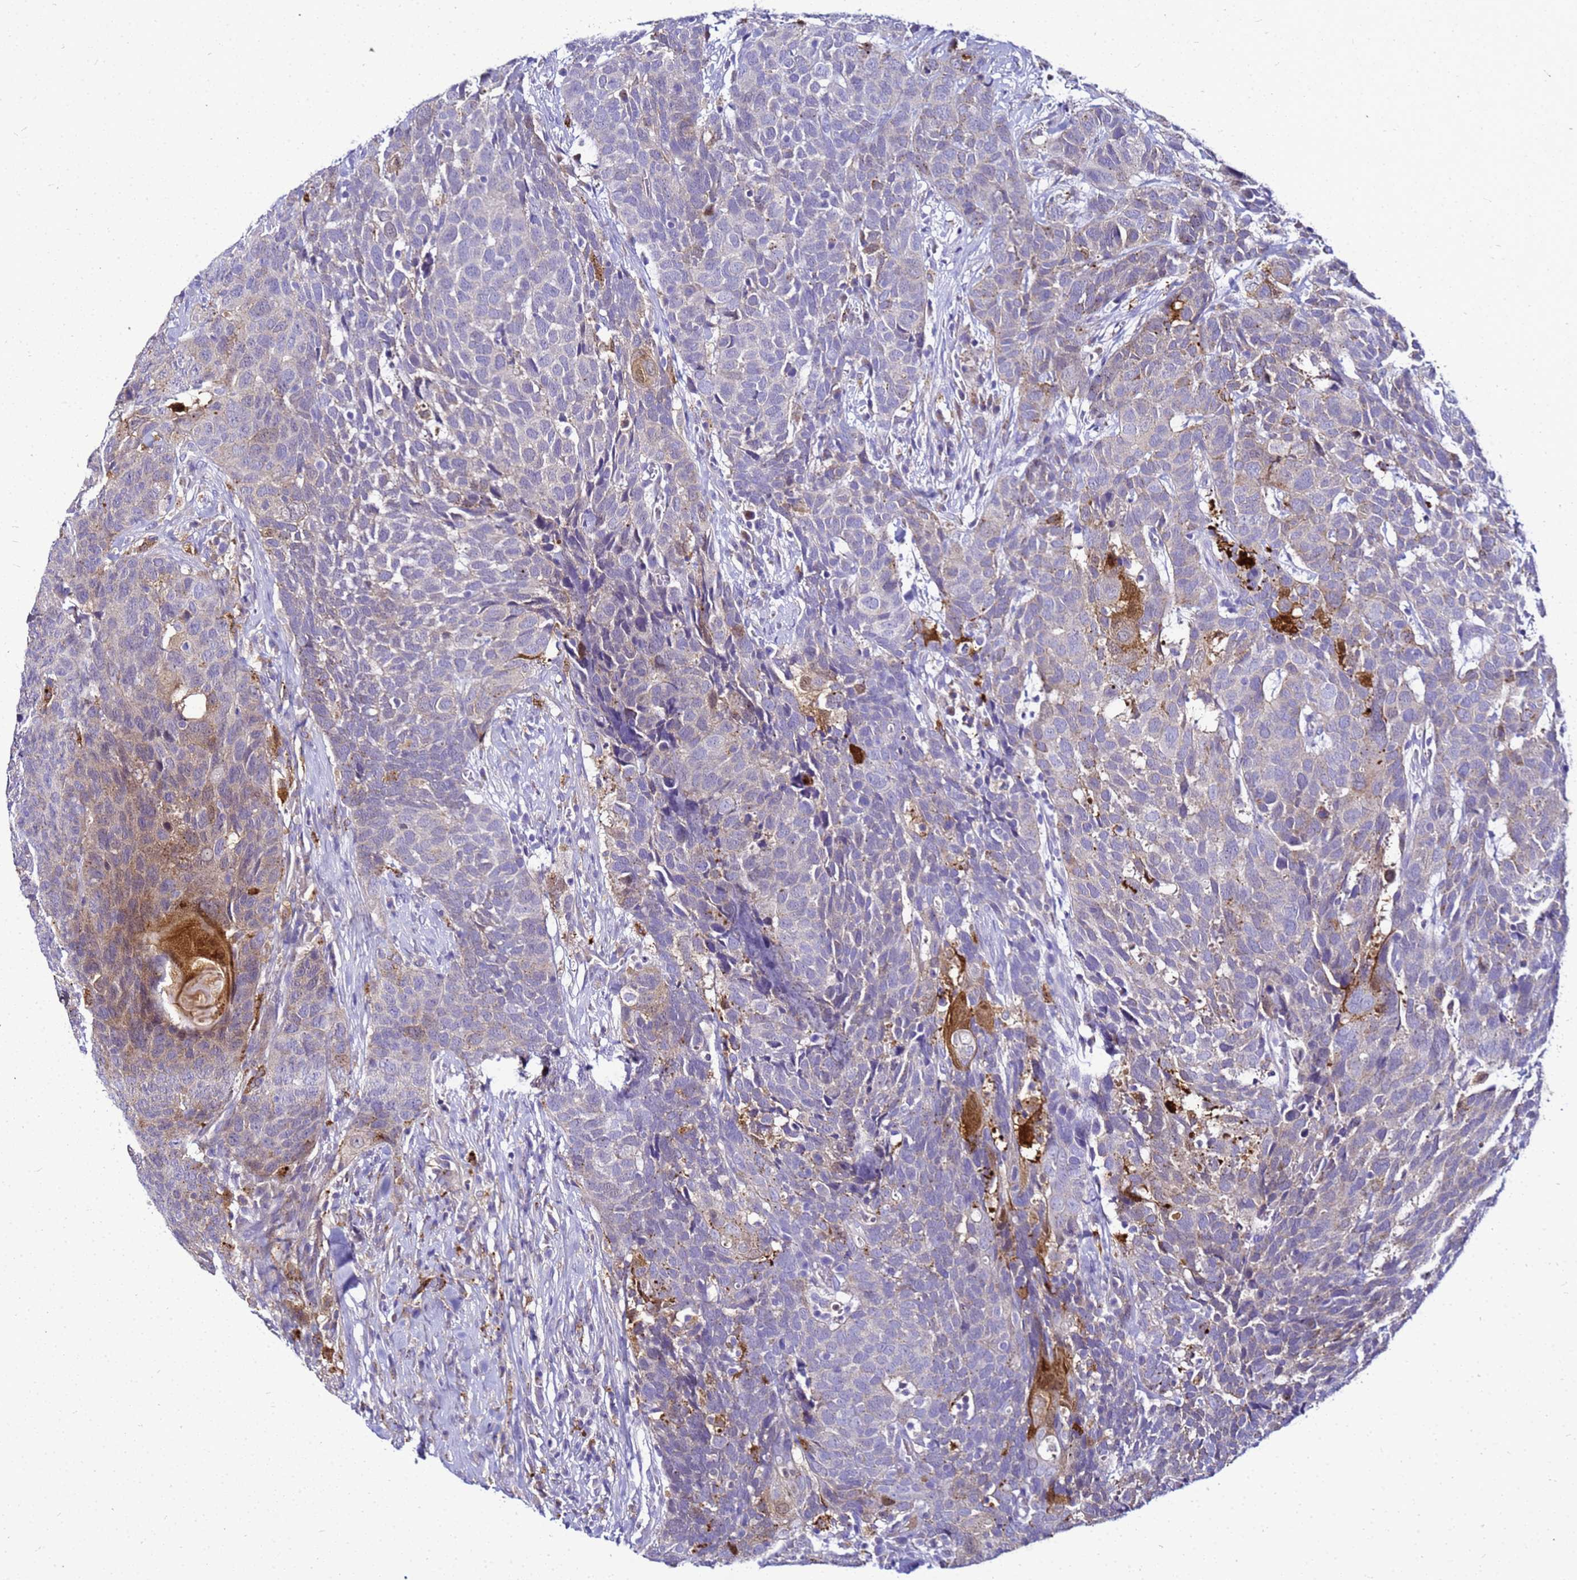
{"staining": {"intensity": "moderate", "quantity": "<25%", "location": "cytoplasmic/membranous"}, "tissue": "head and neck cancer", "cell_type": "Tumor cells", "image_type": "cancer", "snomed": [{"axis": "morphology", "description": "Squamous cell carcinoma, NOS"}, {"axis": "topography", "description": "Head-Neck"}], "caption": "There is low levels of moderate cytoplasmic/membranous expression in tumor cells of squamous cell carcinoma (head and neck), as demonstrated by immunohistochemical staining (brown color).", "gene": "CSTA", "patient": {"sex": "male", "age": 66}}